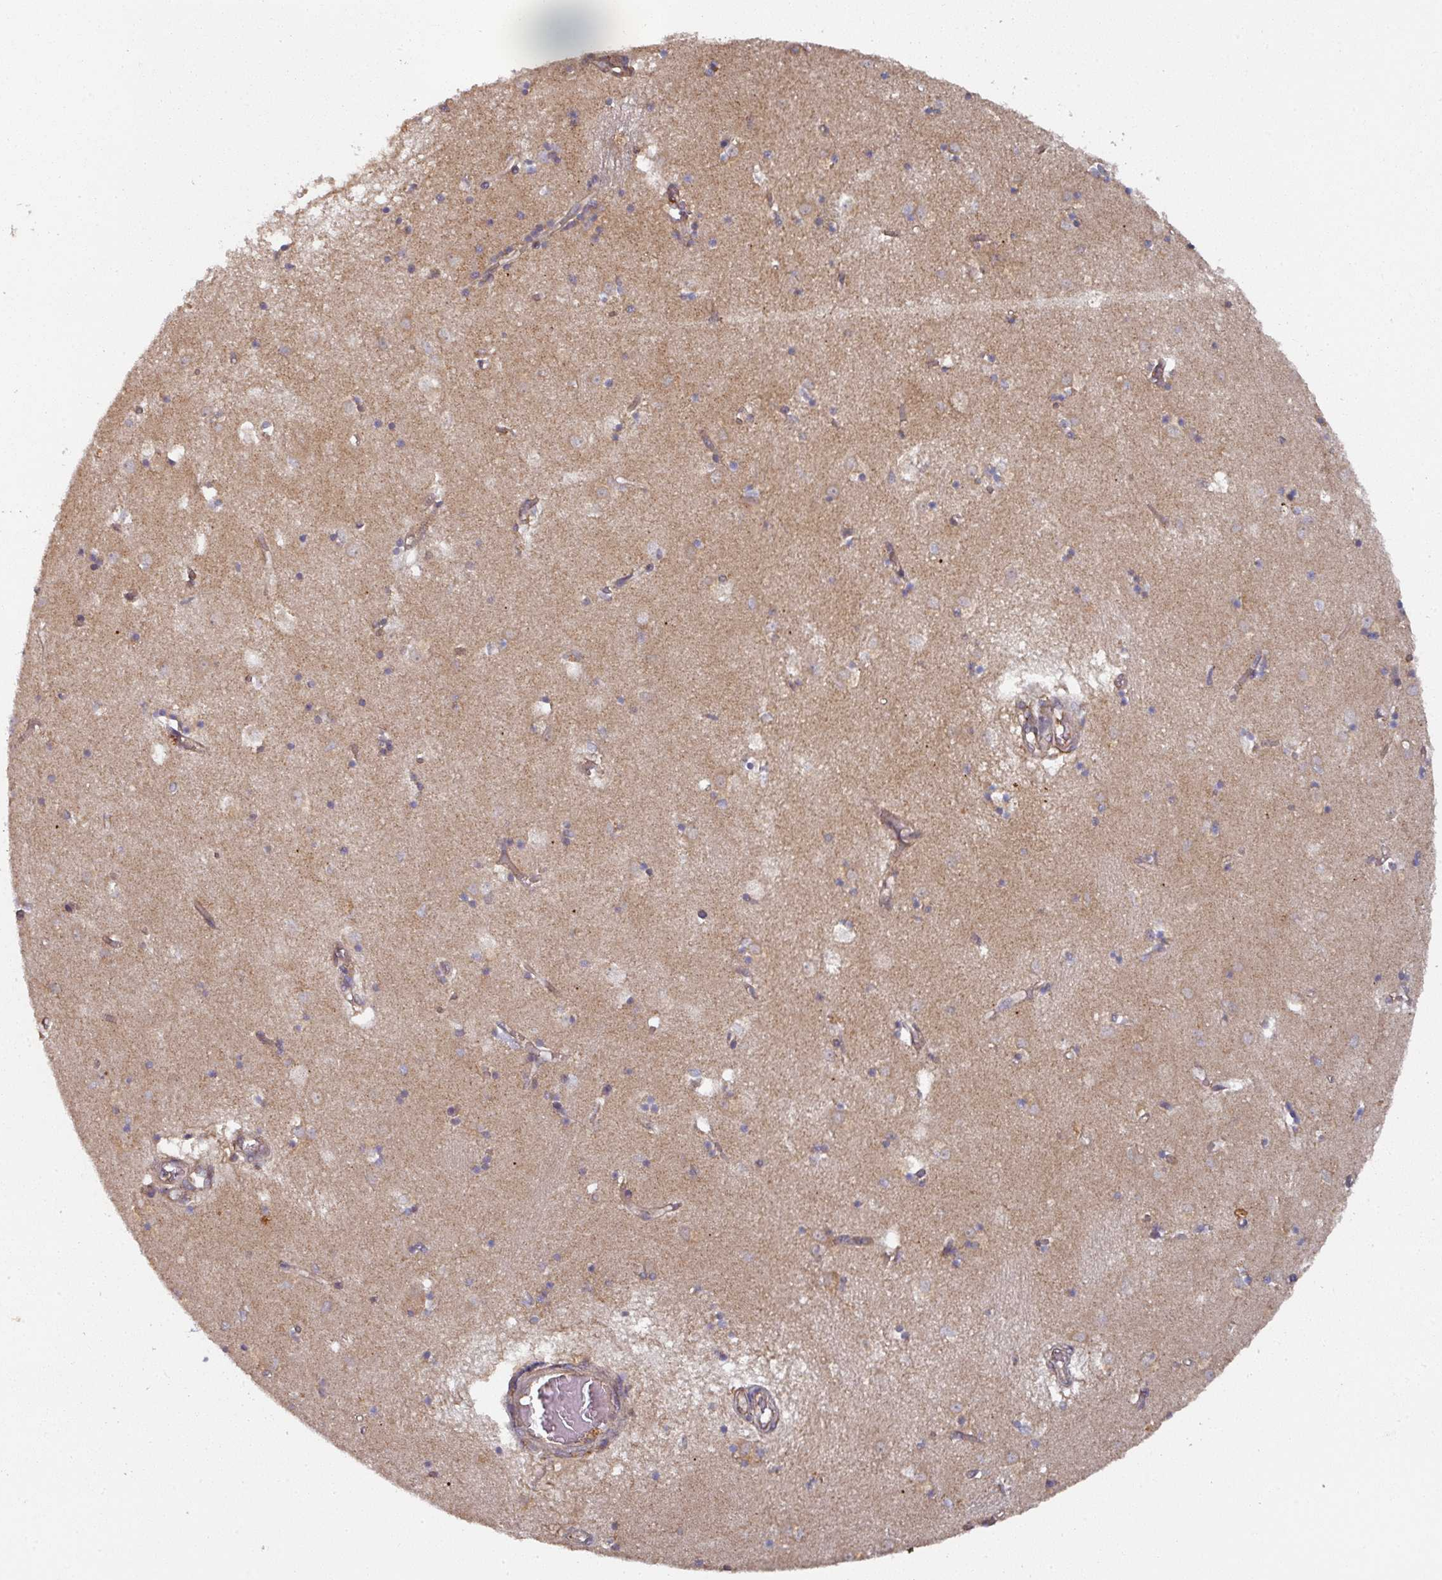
{"staining": {"intensity": "moderate", "quantity": ">75%", "location": "cytoplasmic/membranous"}, "tissue": "caudate", "cell_type": "Glial cells", "image_type": "normal", "snomed": [{"axis": "morphology", "description": "Normal tissue, NOS"}, {"axis": "topography", "description": "Lateral ventricle wall"}], "caption": "Brown immunohistochemical staining in normal human caudate reveals moderate cytoplasmic/membranous staining in approximately >75% of glial cells.", "gene": "CEP95", "patient": {"sex": "male", "age": 70}}